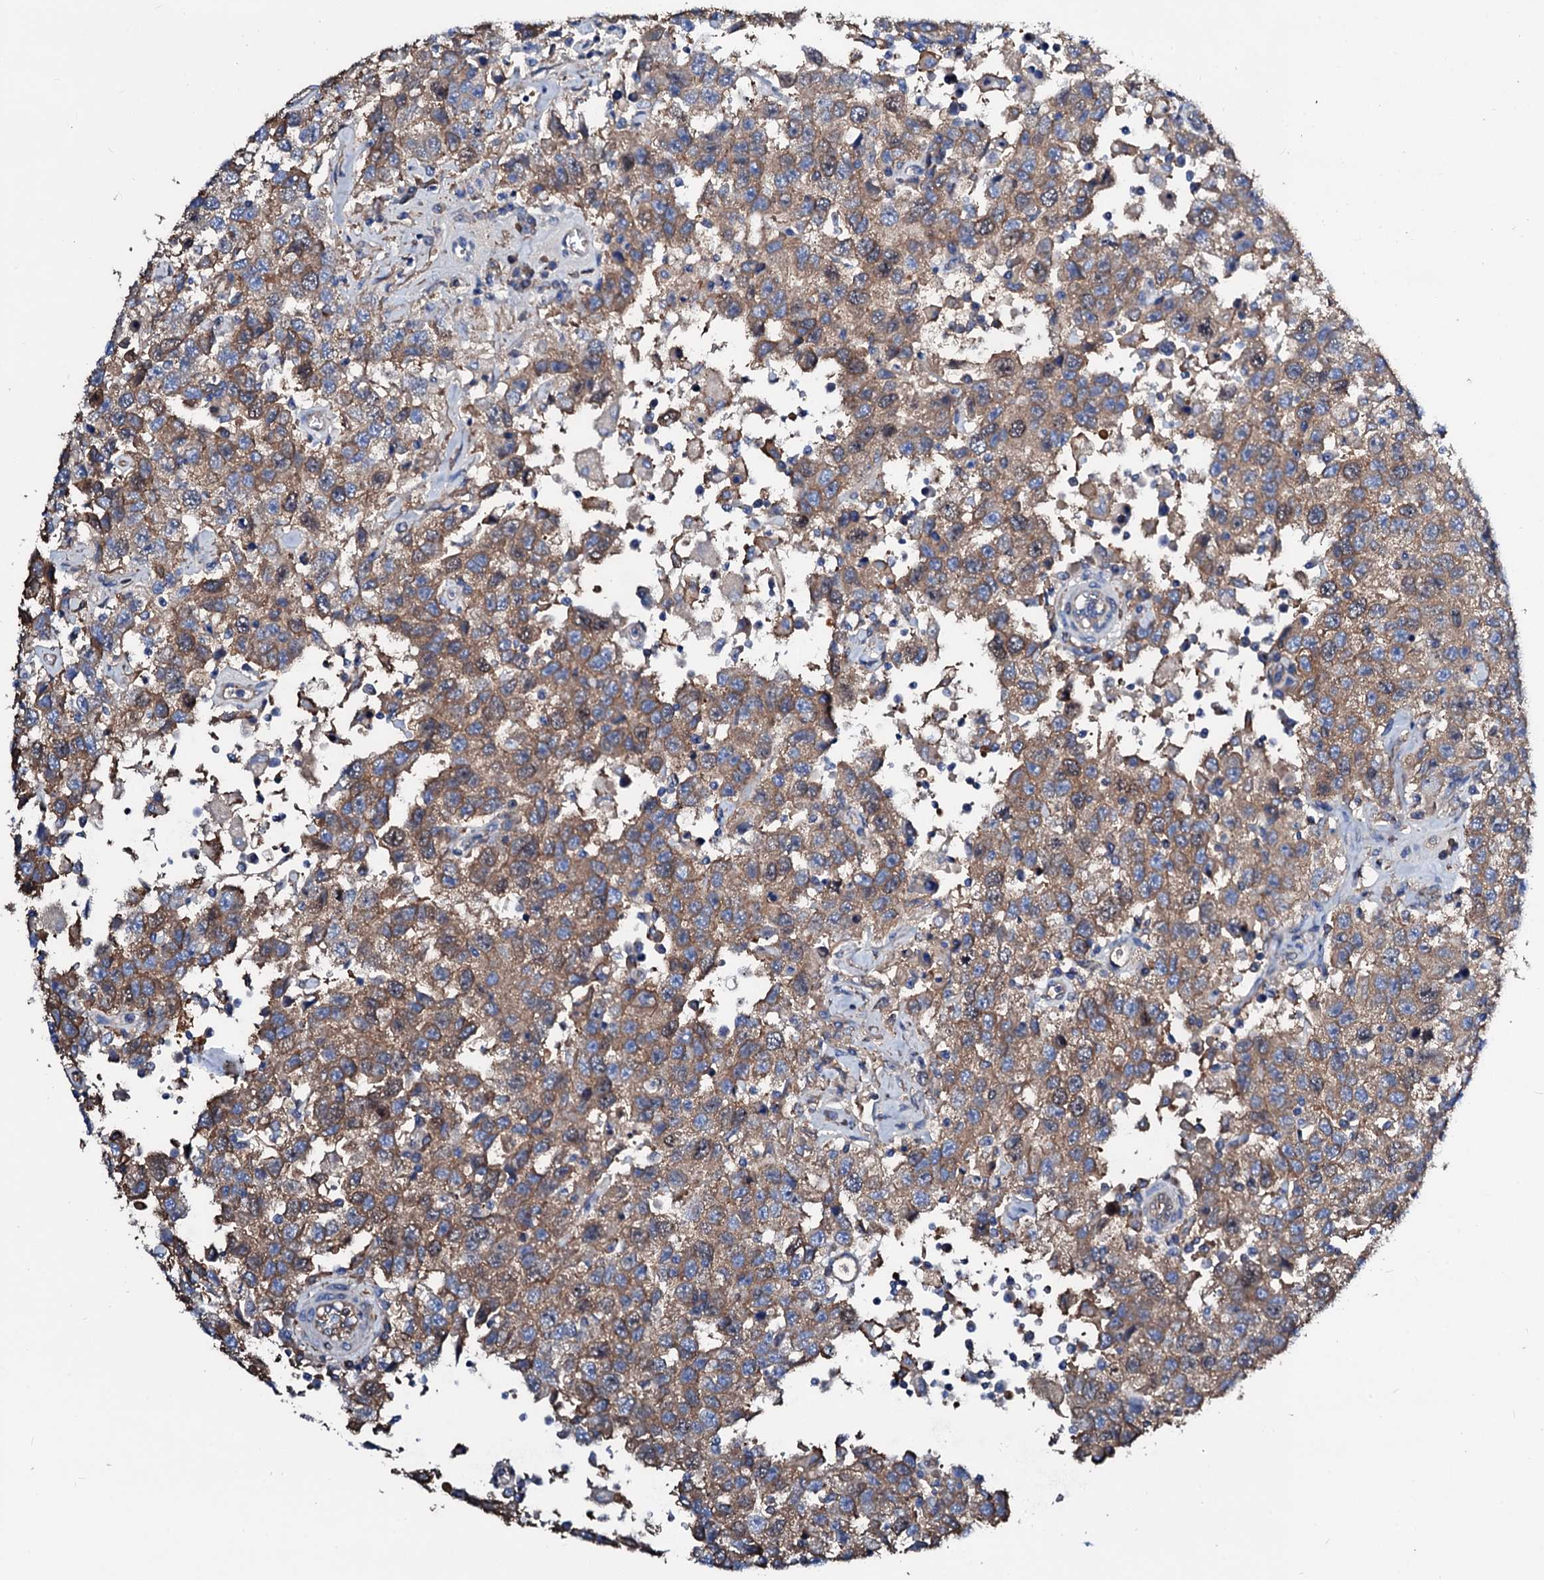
{"staining": {"intensity": "strong", "quantity": ">75%", "location": "cytoplasmic/membranous"}, "tissue": "testis cancer", "cell_type": "Tumor cells", "image_type": "cancer", "snomed": [{"axis": "morphology", "description": "Seminoma, NOS"}, {"axis": "topography", "description": "Testis"}], "caption": "Human testis cancer stained with a brown dye displays strong cytoplasmic/membranous positive expression in approximately >75% of tumor cells.", "gene": "CSKMT", "patient": {"sex": "male", "age": 41}}